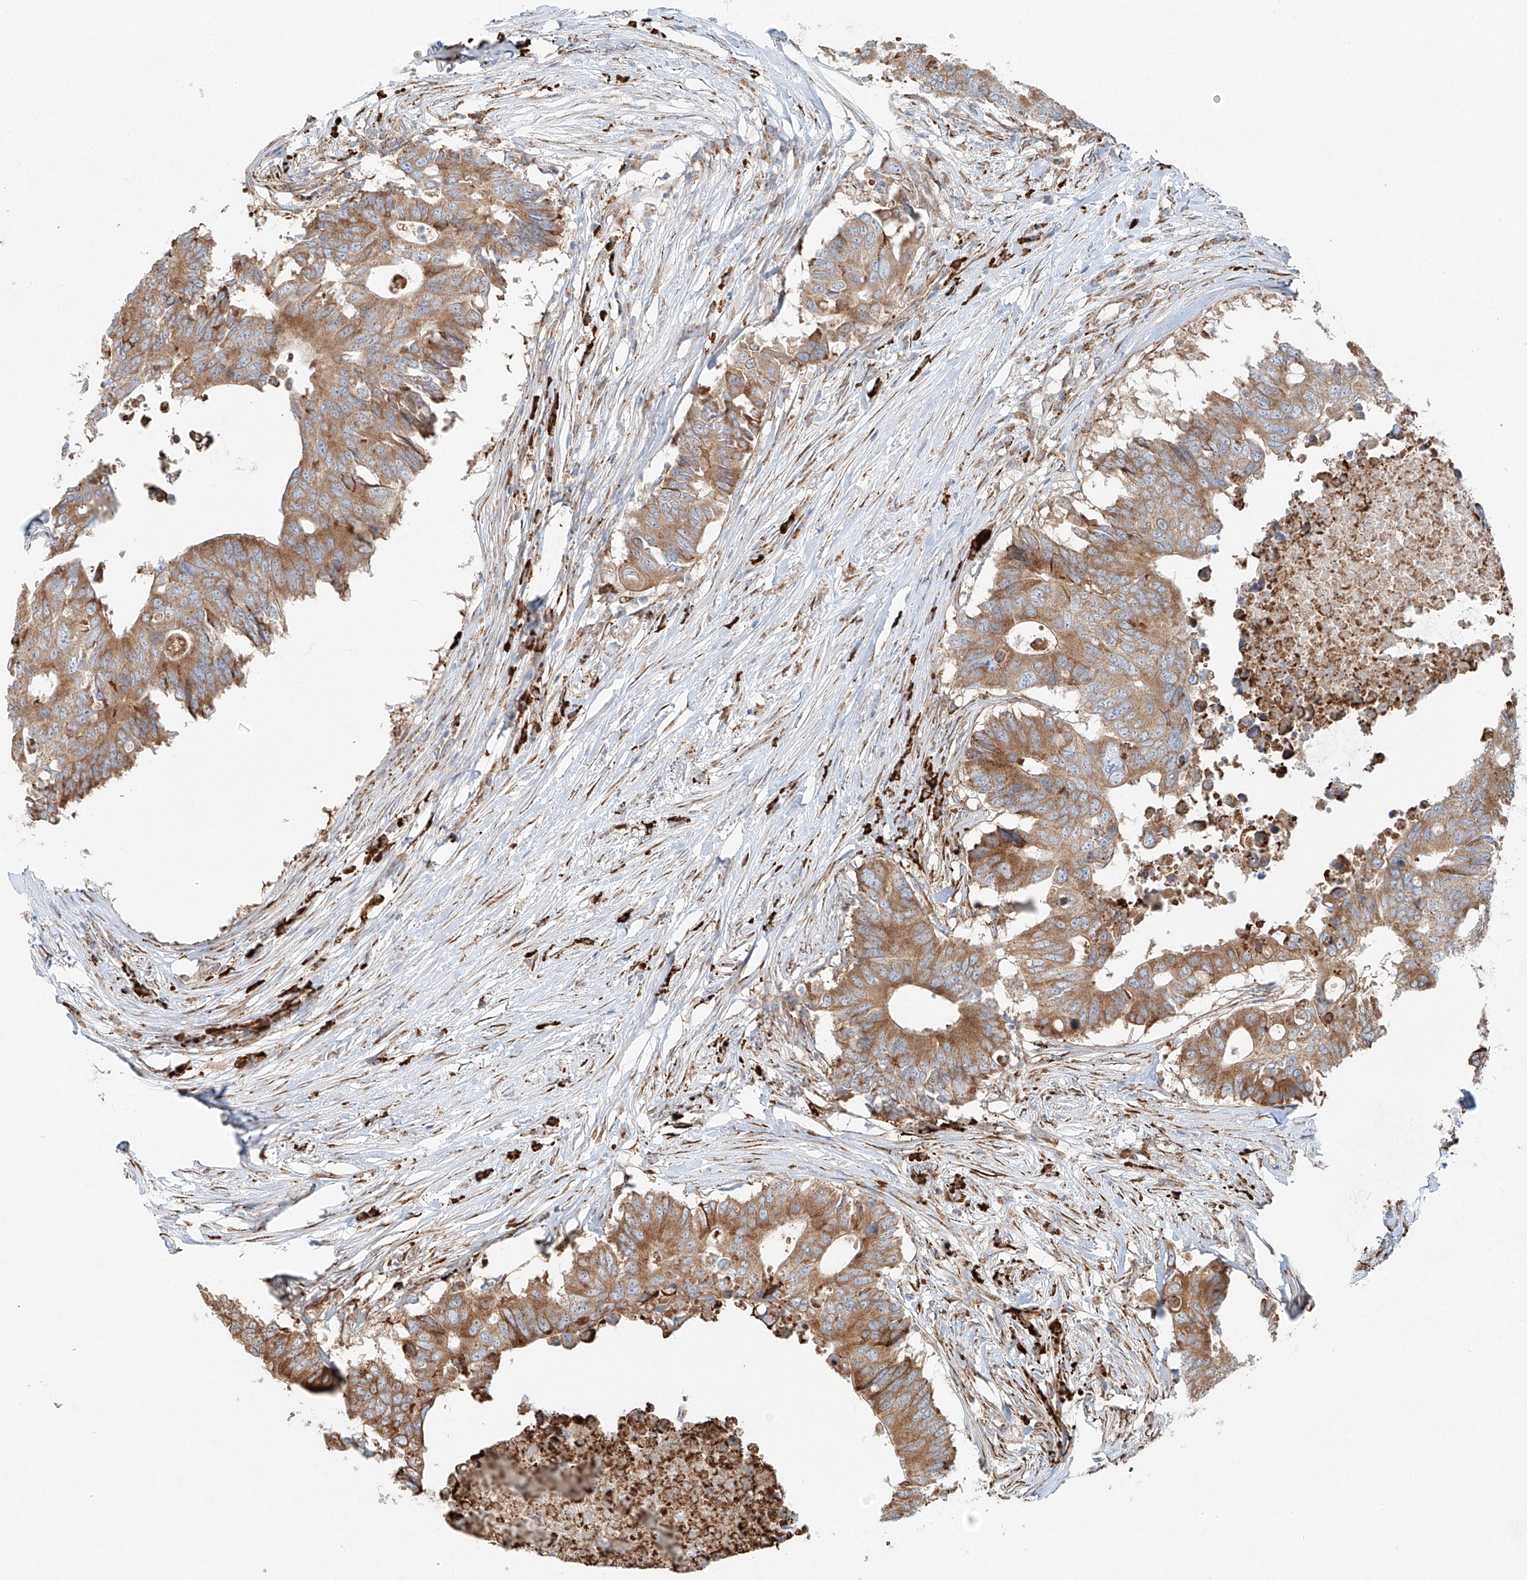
{"staining": {"intensity": "moderate", "quantity": ">75%", "location": "cytoplasmic/membranous"}, "tissue": "colorectal cancer", "cell_type": "Tumor cells", "image_type": "cancer", "snomed": [{"axis": "morphology", "description": "Adenocarcinoma, NOS"}, {"axis": "topography", "description": "Colon"}], "caption": "Colorectal cancer (adenocarcinoma) stained with a protein marker displays moderate staining in tumor cells.", "gene": "EIPR1", "patient": {"sex": "male", "age": 71}}